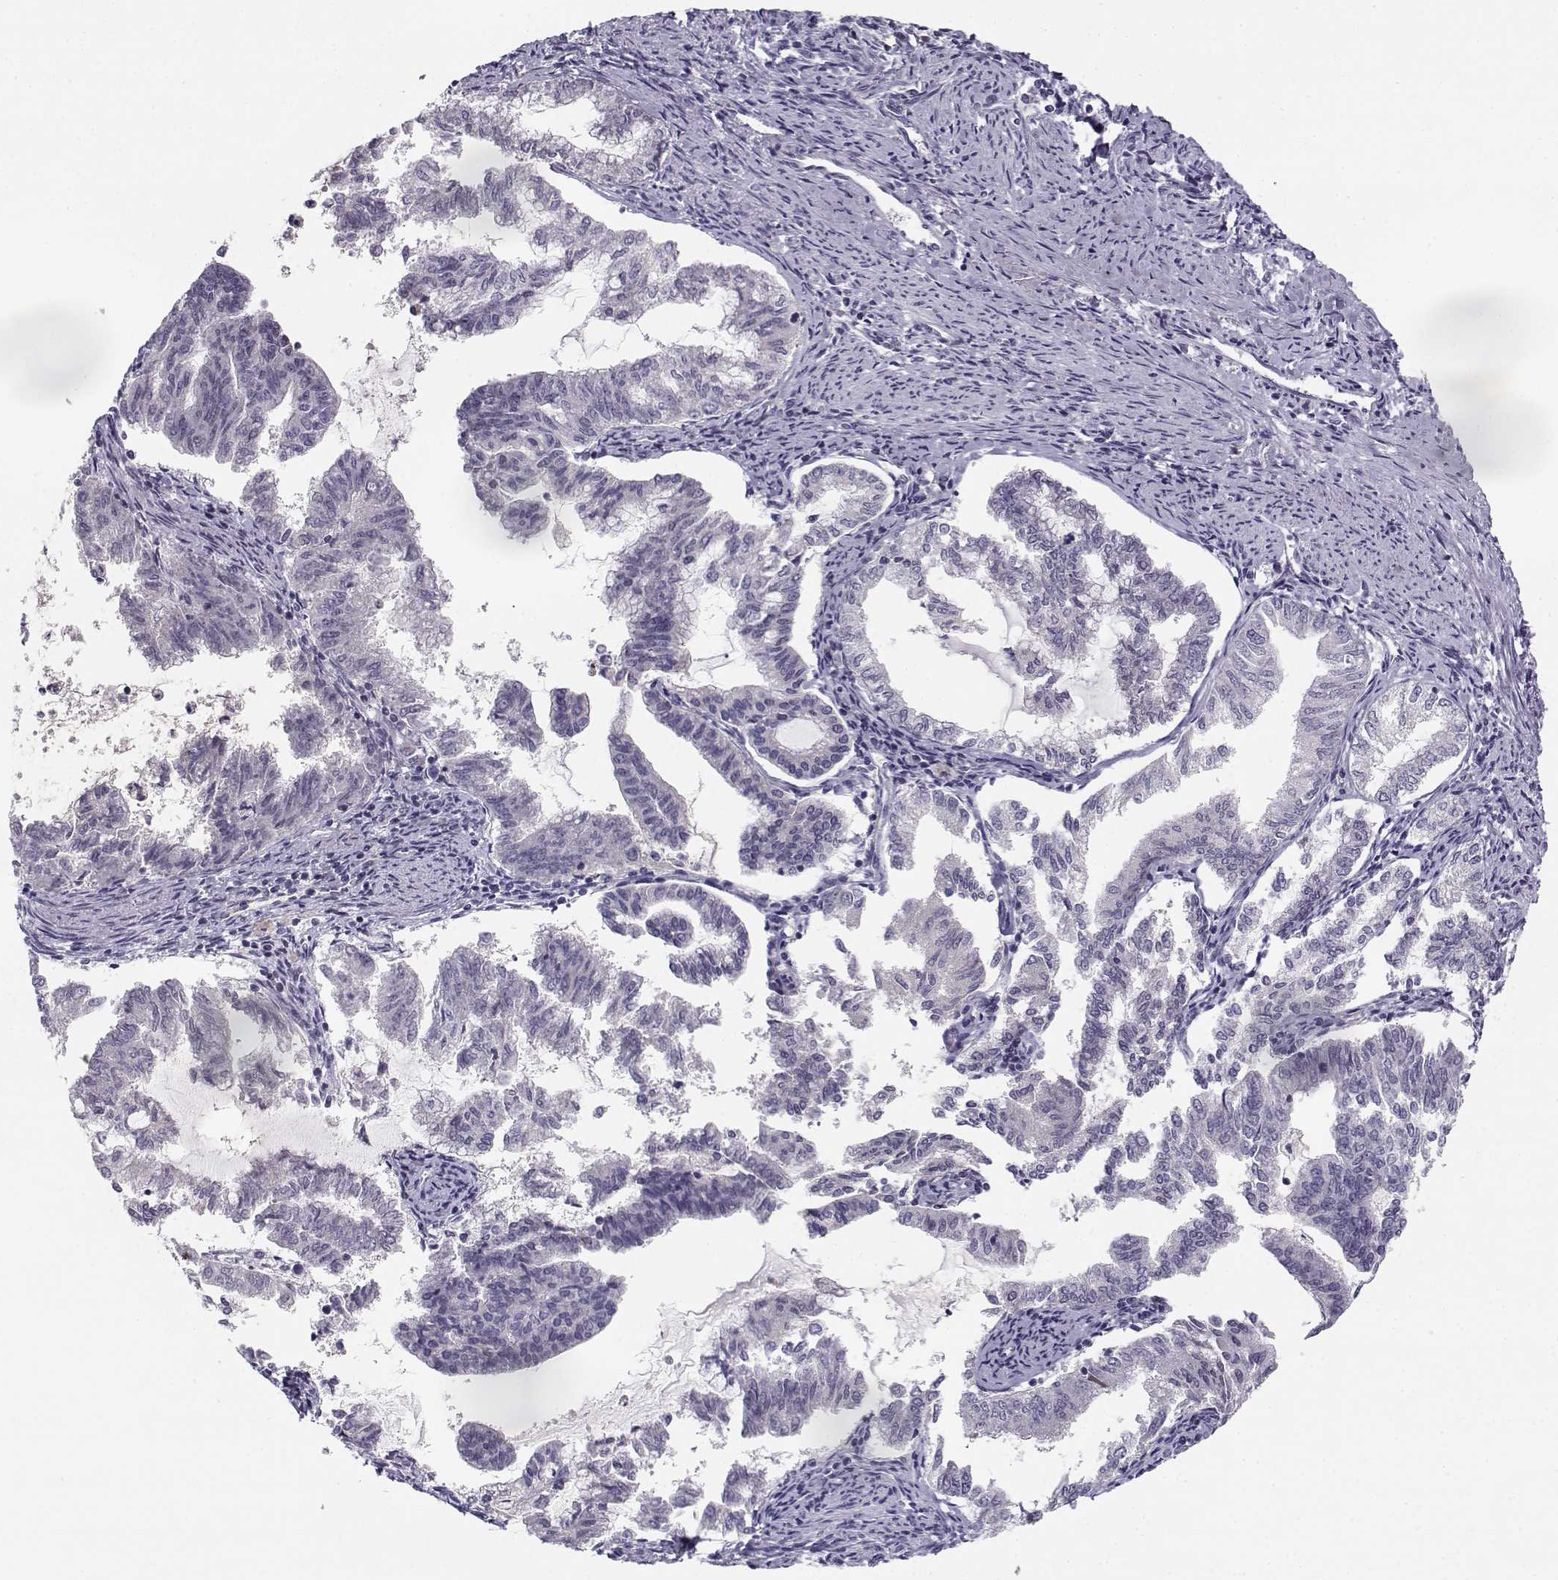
{"staining": {"intensity": "negative", "quantity": "none", "location": "none"}, "tissue": "endometrial cancer", "cell_type": "Tumor cells", "image_type": "cancer", "snomed": [{"axis": "morphology", "description": "Adenocarcinoma, NOS"}, {"axis": "topography", "description": "Endometrium"}], "caption": "This is a image of immunohistochemistry (IHC) staining of adenocarcinoma (endometrial), which shows no staining in tumor cells. (Immunohistochemistry, brightfield microscopy, high magnification).", "gene": "DDX25", "patient": {"sex": "female", "age": 79}}